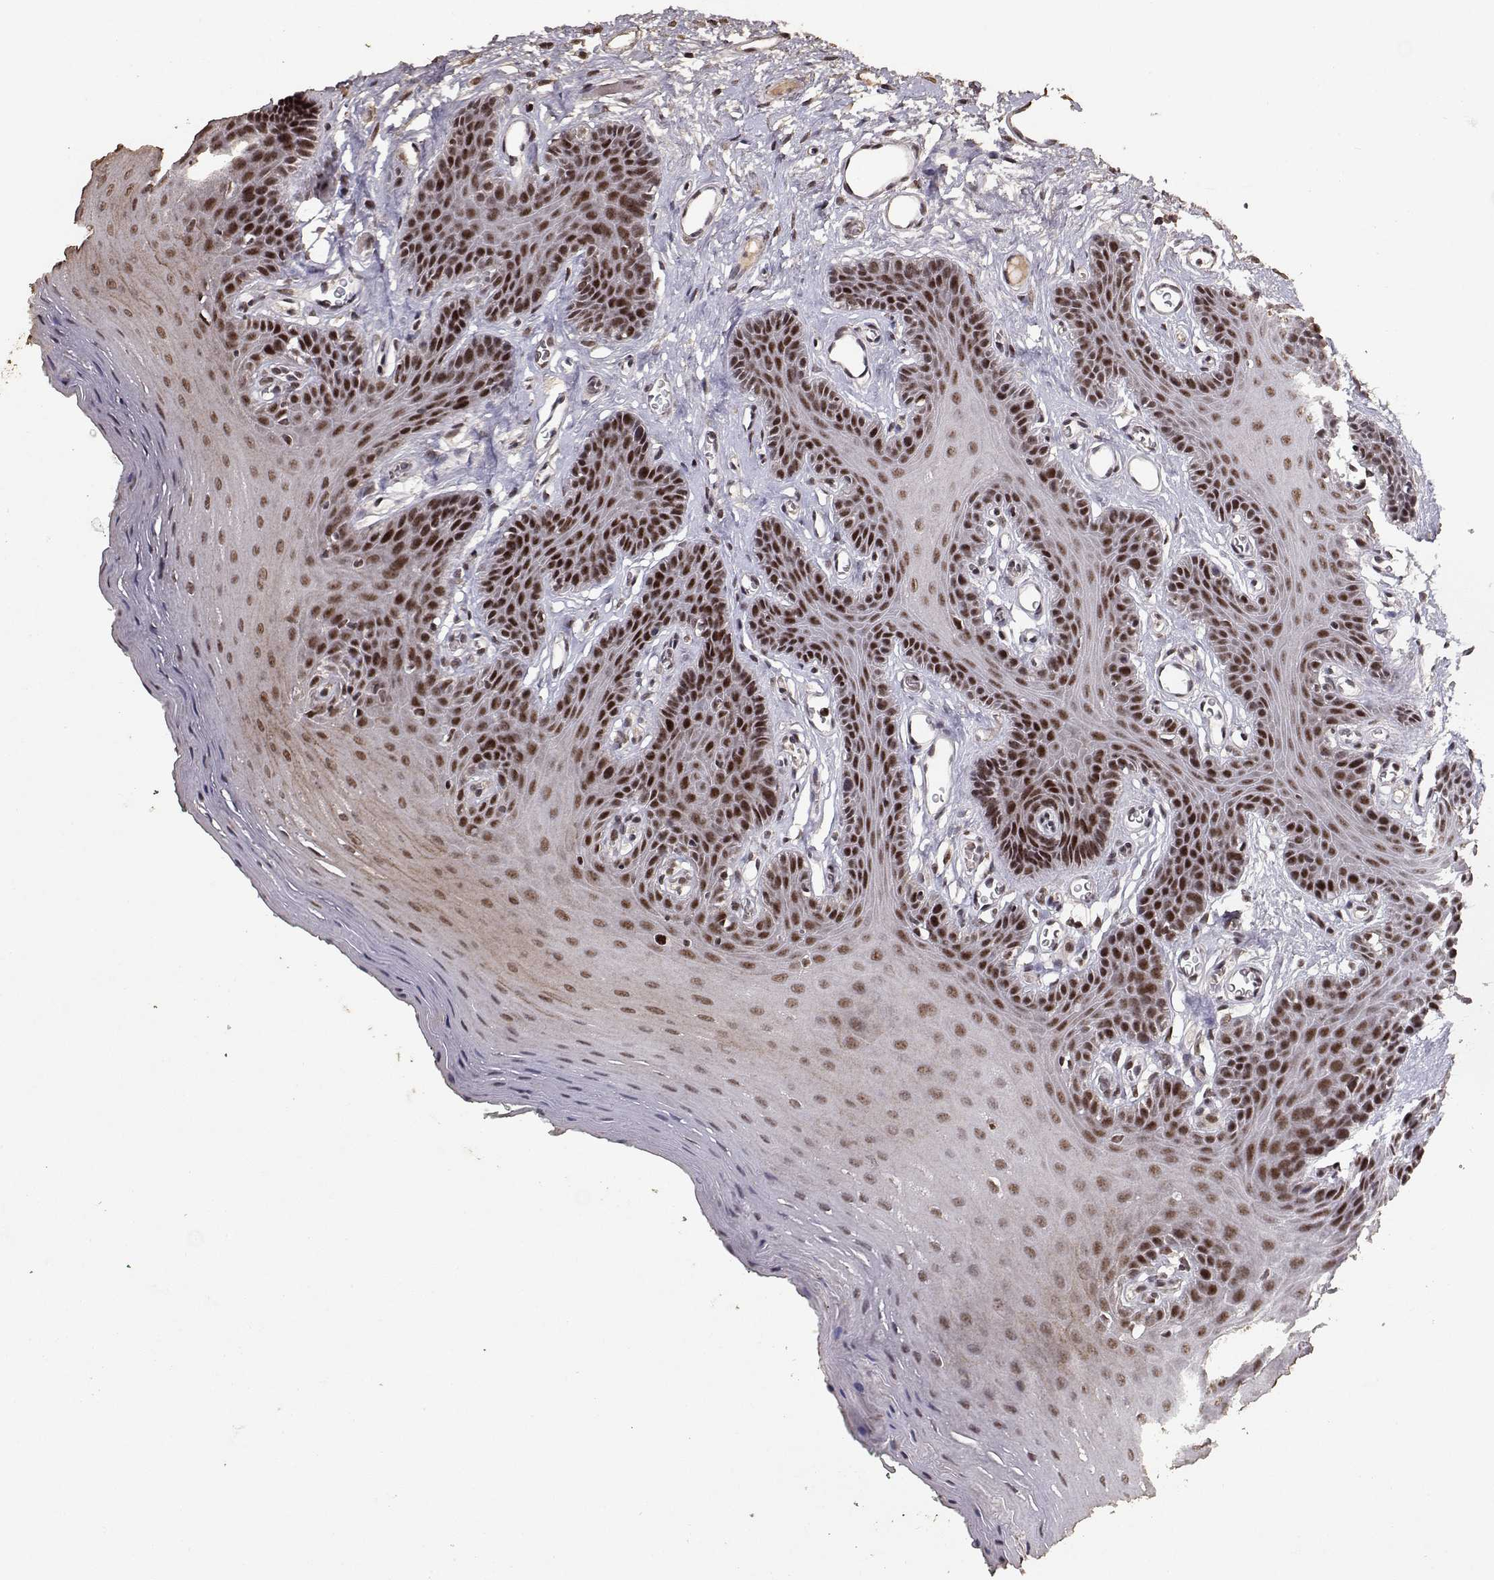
{"staining": {"intensity": "strong", "quantity": ">75%", "location": "nuclear"}, "tissue": "oral mucosa", "cell_type": "Squamous epithelial cells", "image_type": "normal", "snomed": [{"axis": "morphology", "description": "Normal tissue, NOS"}, {"axis": "morphology", "description": "Squamous cell carcinoma, NOS"}, {"axis": "topography", "description": "Oral tissue"}, {"axis": "topography", "description": "Head-Neck"}], "caption": "Oral mucosa stained for a protein (brown) exhibits strong nuclear positive staining in approximately >75% of squamous epithelial cells.", "gene": "TOE1", "patient": {"sex": "female", "age": 50}}